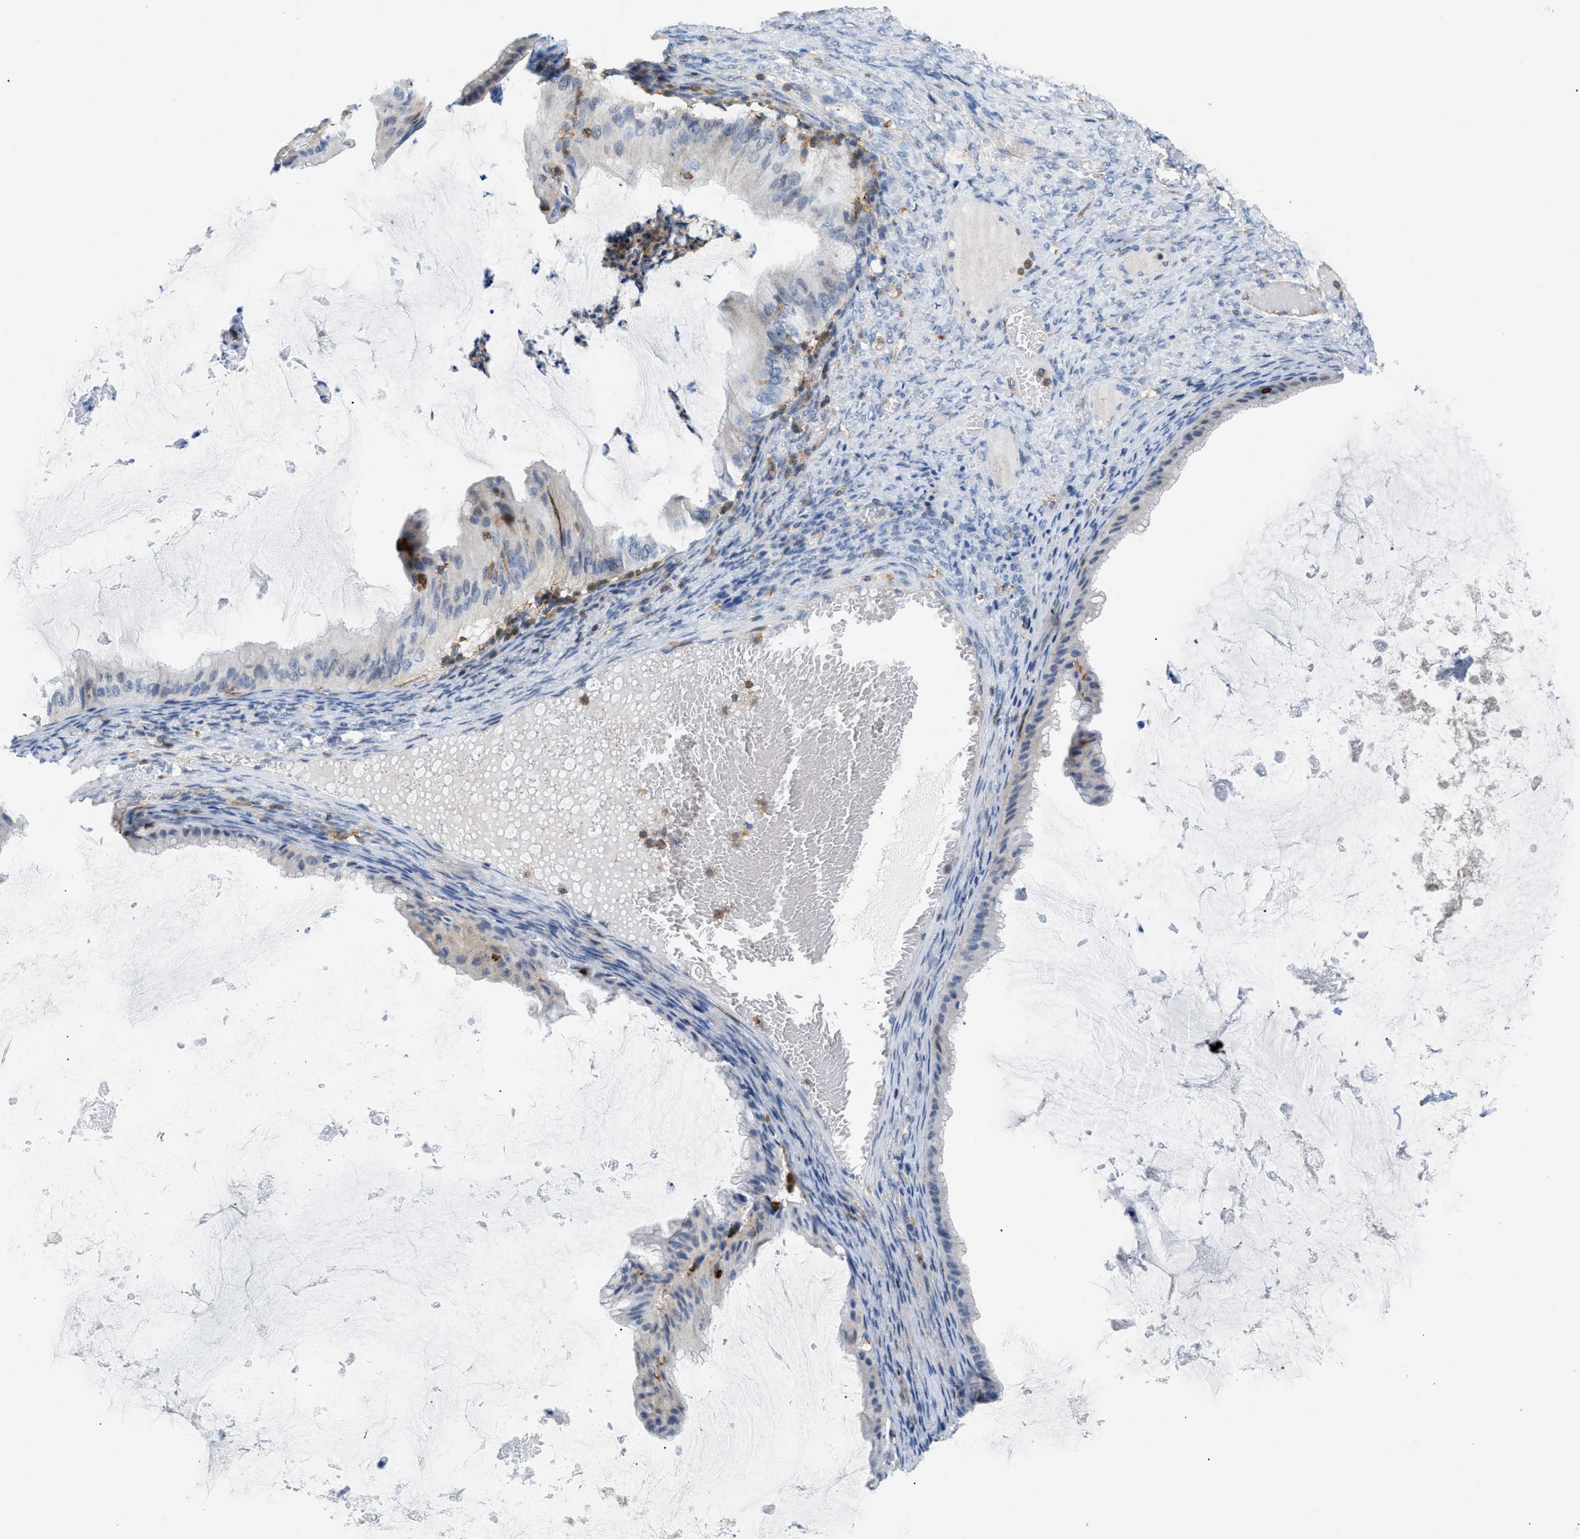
{"staining": {"intensity": "negative", "quantity": "none", "location": "none"}, "tissue": "ovarian cancer", "cell_type": "Tumor cells", "image_type": "cancer", "snomed": [{"axis": "morphology", "description": "Cystadenocarcinoma, mucinous, NOS"}, {"axis": "topography", "description": "Ovary"}], "caption": "Human ovarian mucinous cystadenocarcinoma stained for a protein using immunohistochemistry (IHC) exhibits no staining in tumor cells.", "gene": "INPP5D", "patient": {"sex": "female", "age": 61}}